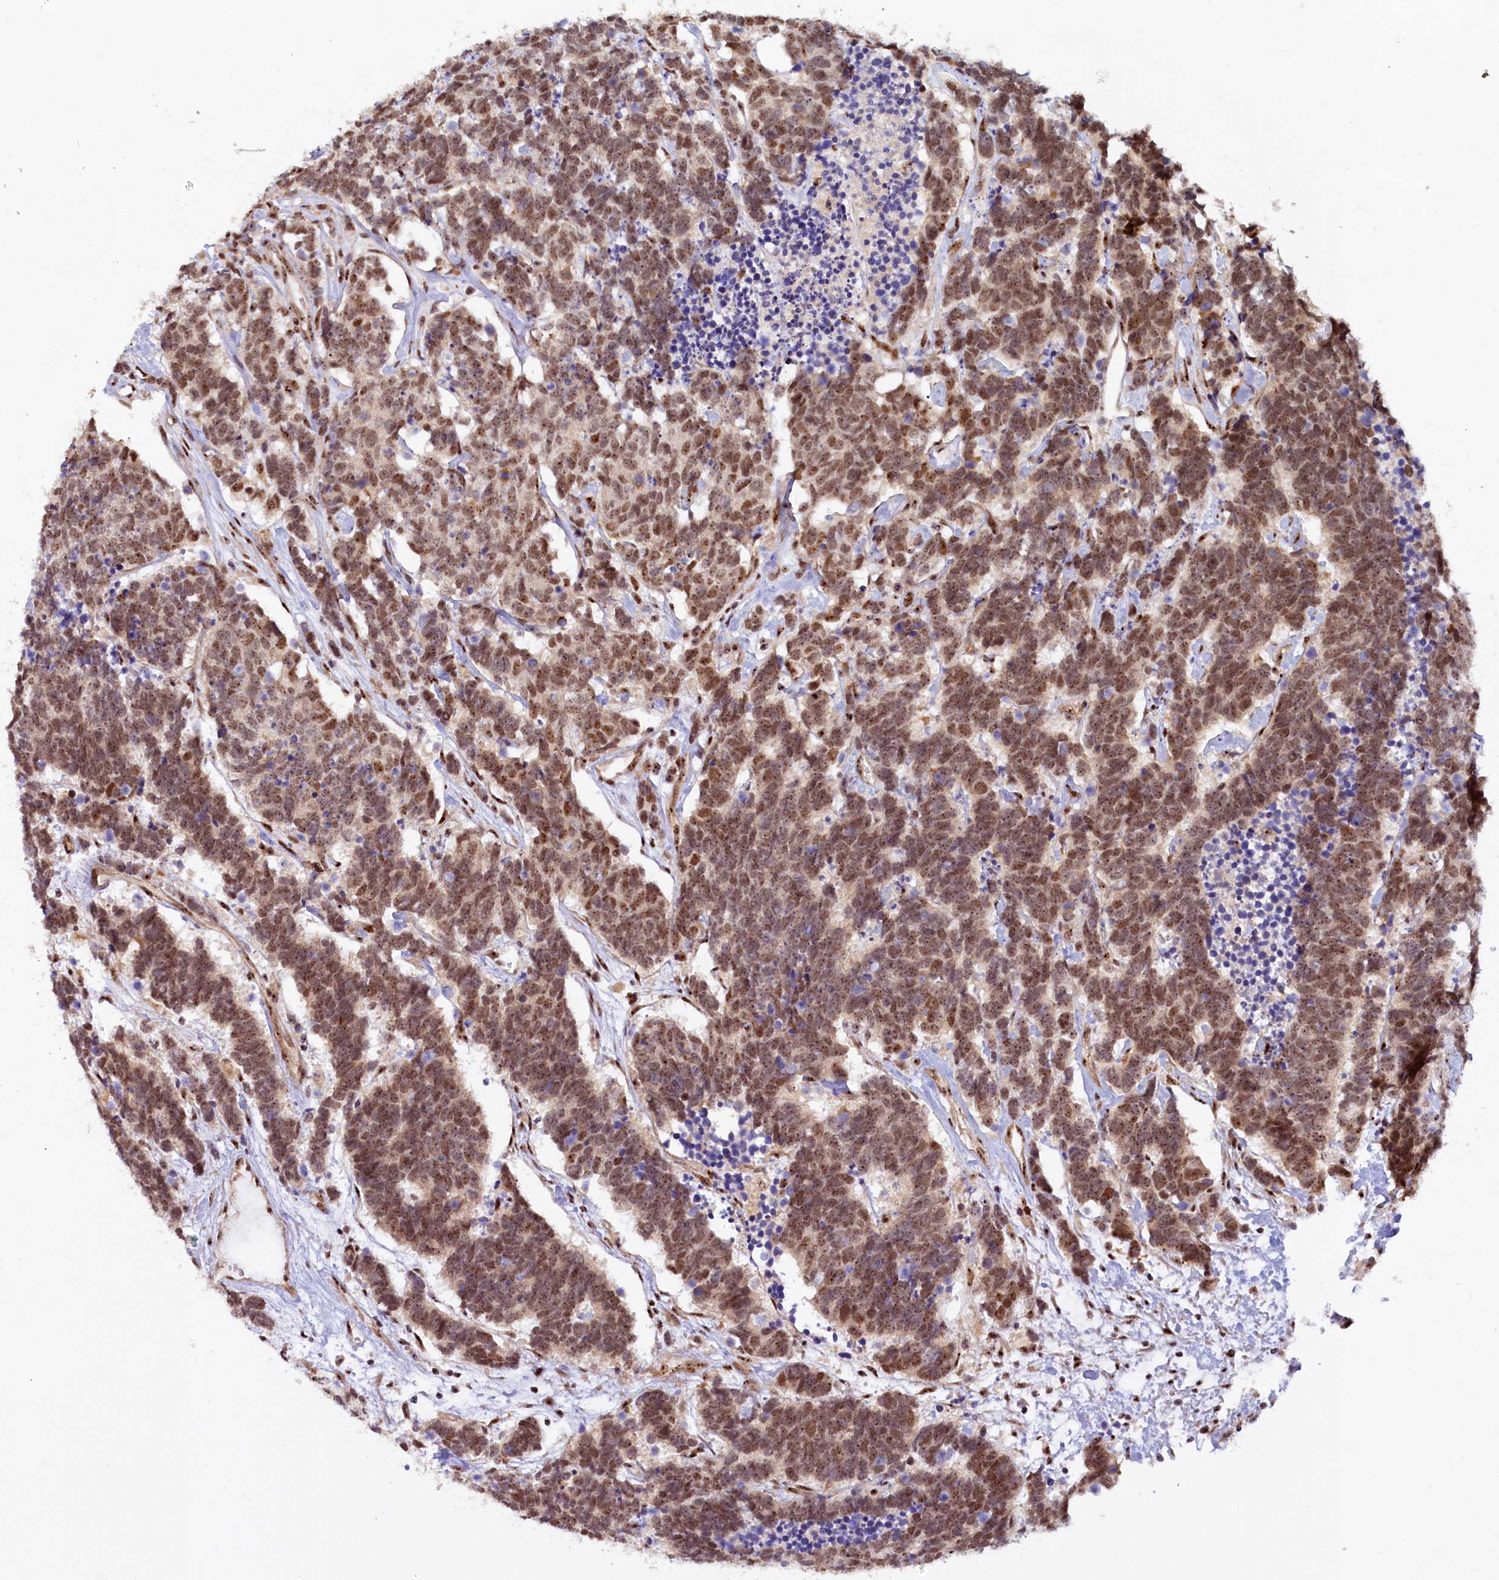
{"staining": {"intensity": "moderate", "quantity": ">75%", "location": "nuclear"}, "tissue": "carcinoid", "cell_type": "Tumor cells", "image_type": "cancer", "snomed": [{"axis": "morphology", "description": "Carcinoma, NOS"}, {"axis": "morphology", "description": "Carcinoid, malignant, NOS"}, {"axis": "topography", "description": "Urinary bladder"}], "caption": "The image demonstrates staining of carcinoid, revealing moderate nuclear protein staining (brown color) within tumor cells. (Stains: DAB in brown, nuclei in blue, Microscopy: brightfield microscopy at high magnification).", "gene": "TCOF1", "patient": {"sex": "male", "age": 57}}